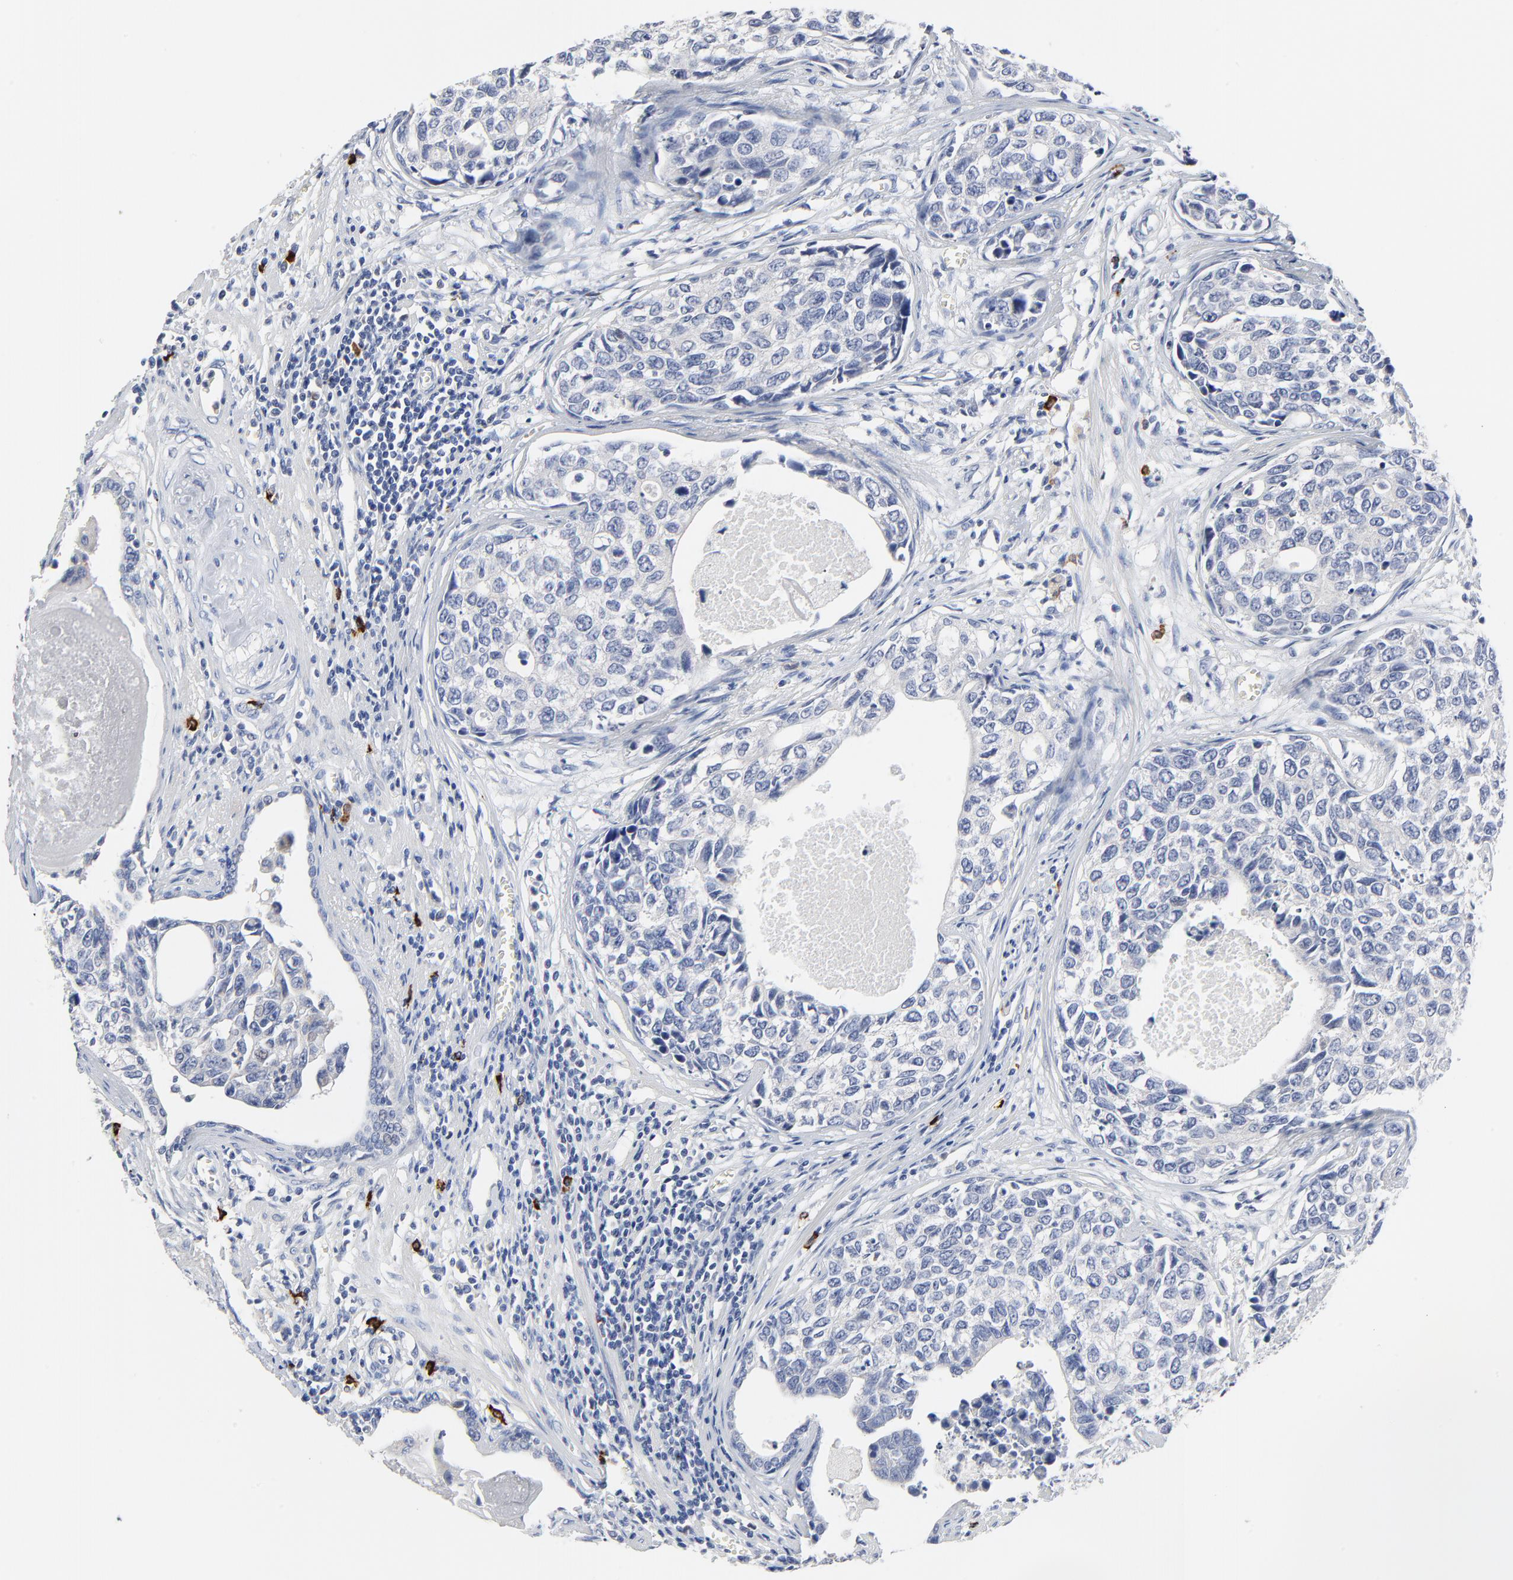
{"staining": {"intensity": "negative", "quantity": "none", "location": "none"}, "tissue": "urothelial cancer", "cell_type": "Tumor cells", "image_type": "cancer", "snomed": [{"axis": "morphology", "description": "Urothelial carcinoma, High grade"}, {"axis": "topography", "description": "Urinary bladder"}], "caption": "DAB (3,3'-diaminobenzidine) immunohistochemical staining of high-grade urothelial carcinoma demonstrates no significant expression in tumor cells.", "gene": "FBXL5", "patient": {"sex": "male", "age": 81}}